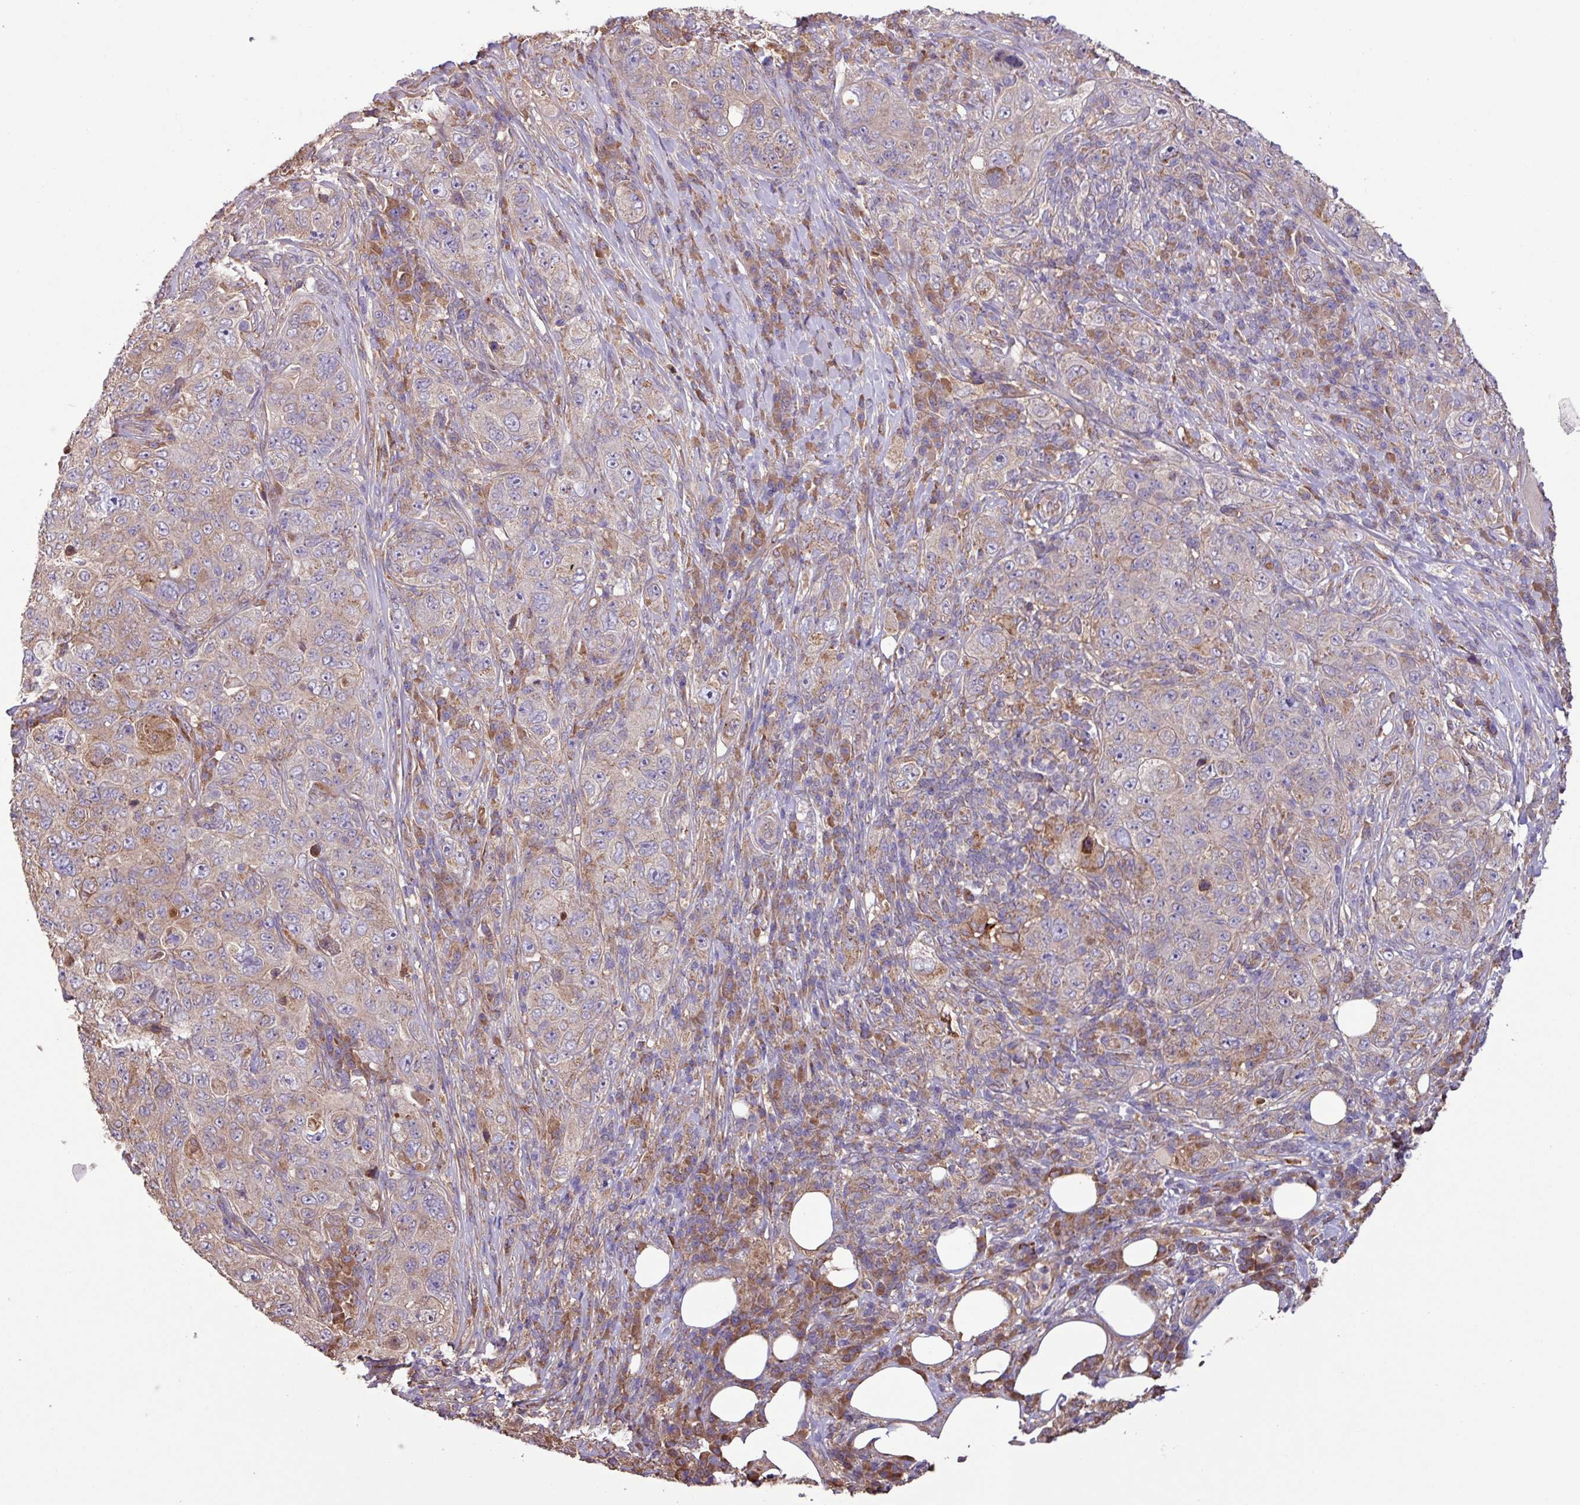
{"staining": {"intensity": "weak", "quantity": "<25%", "location": "cytoplasmic/membranous"}, "tissue": "pancreatic cancer", "cell_type": "Tumor cells", "image_type": "cancer", "snomed": [{"axis": "morphology", "description": "Adenocarcinoma, NOS"}, {"axis": "topography", "description": "Pancreas"}], "caption": "Immunohistochemistry (IHC) micrograph of neoplastic tissue: human pancreatic cancer stained with DAB (3,3'-diaminobenzidine) reveals no significant protein expression in tumor cells.", "gene": "PTPRQ", "patient": {"sex": "male", "age": 68}}